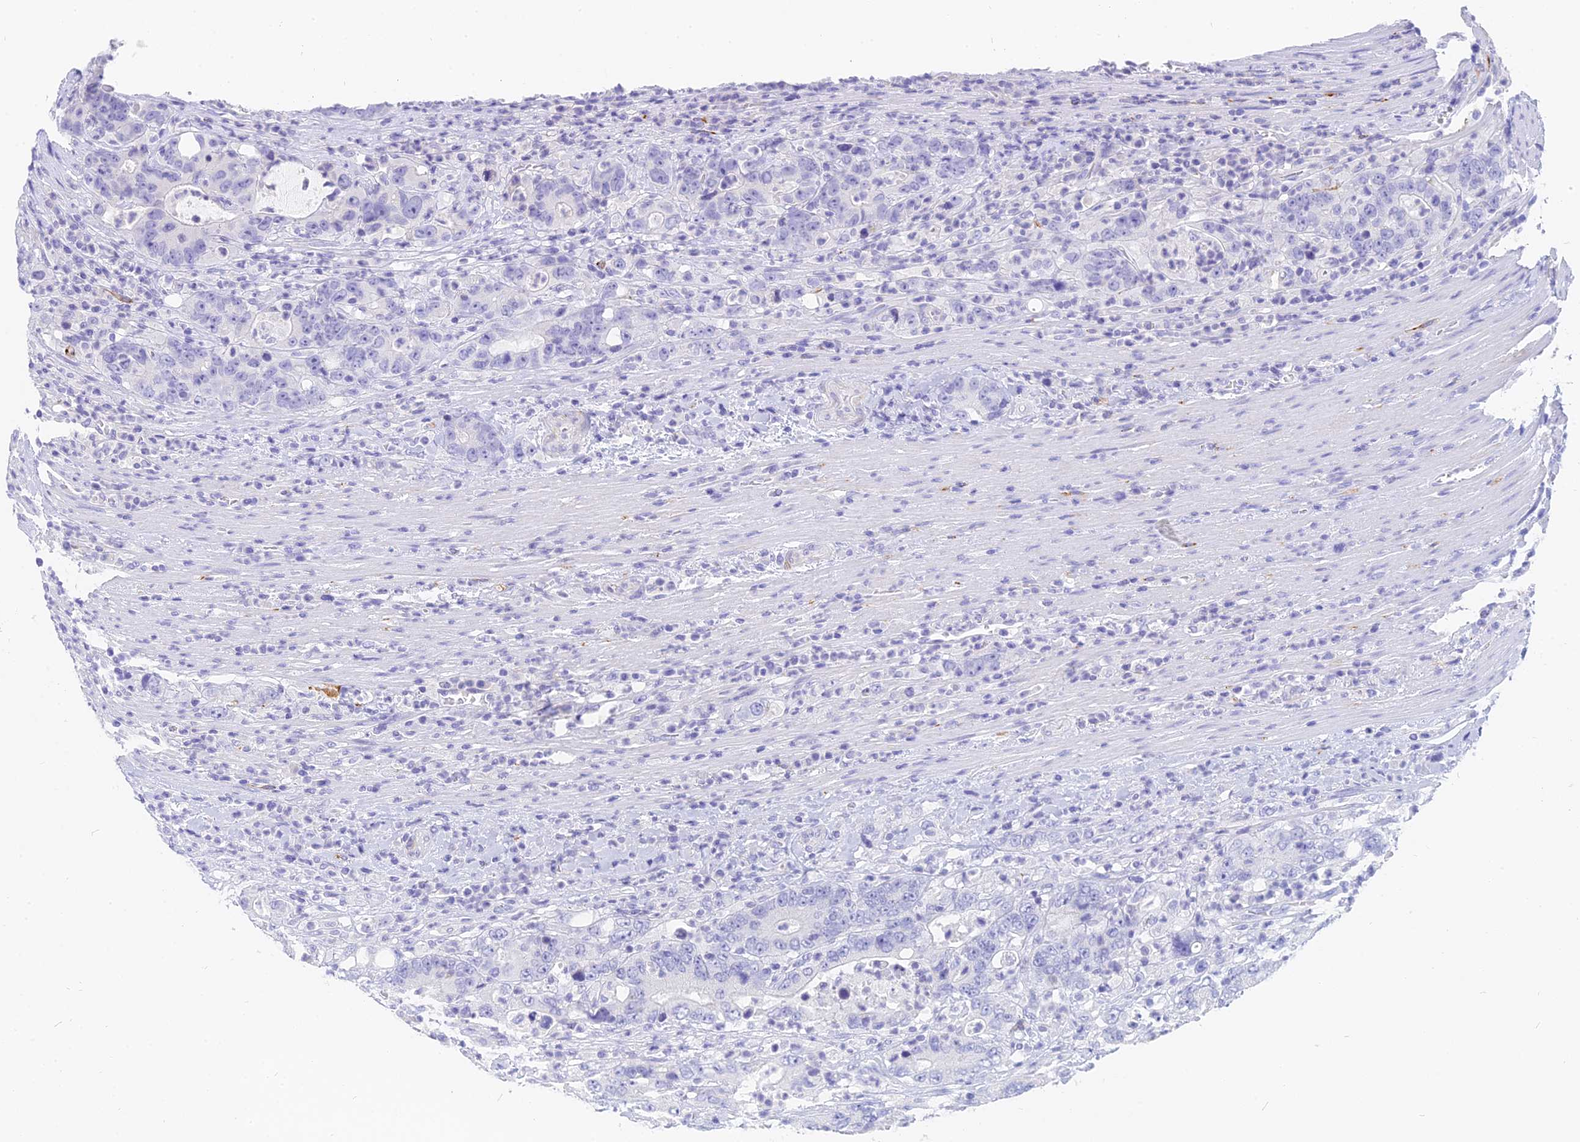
{"staining": {"intensity": "negative", "quantity": "none", "location": "none"}, "tissue": "colorectal cancer", "cell_type": "Tumor cells", "image_type": "cancer", "snomed": [{"axis": "morphology", "description": "Adenocarcinoma, NOS"}, {"axis": "topography", "description": "Colon"}], "caption": "Immunohistochemistry (IHC) photomicrograph of human colorectal cancer (adenocarcinoma) stained for a protein (brown), which shows no positivity in tumor cells.", "gene": "SLC36A2", "patient": {"sex": "female", "age": 75}}